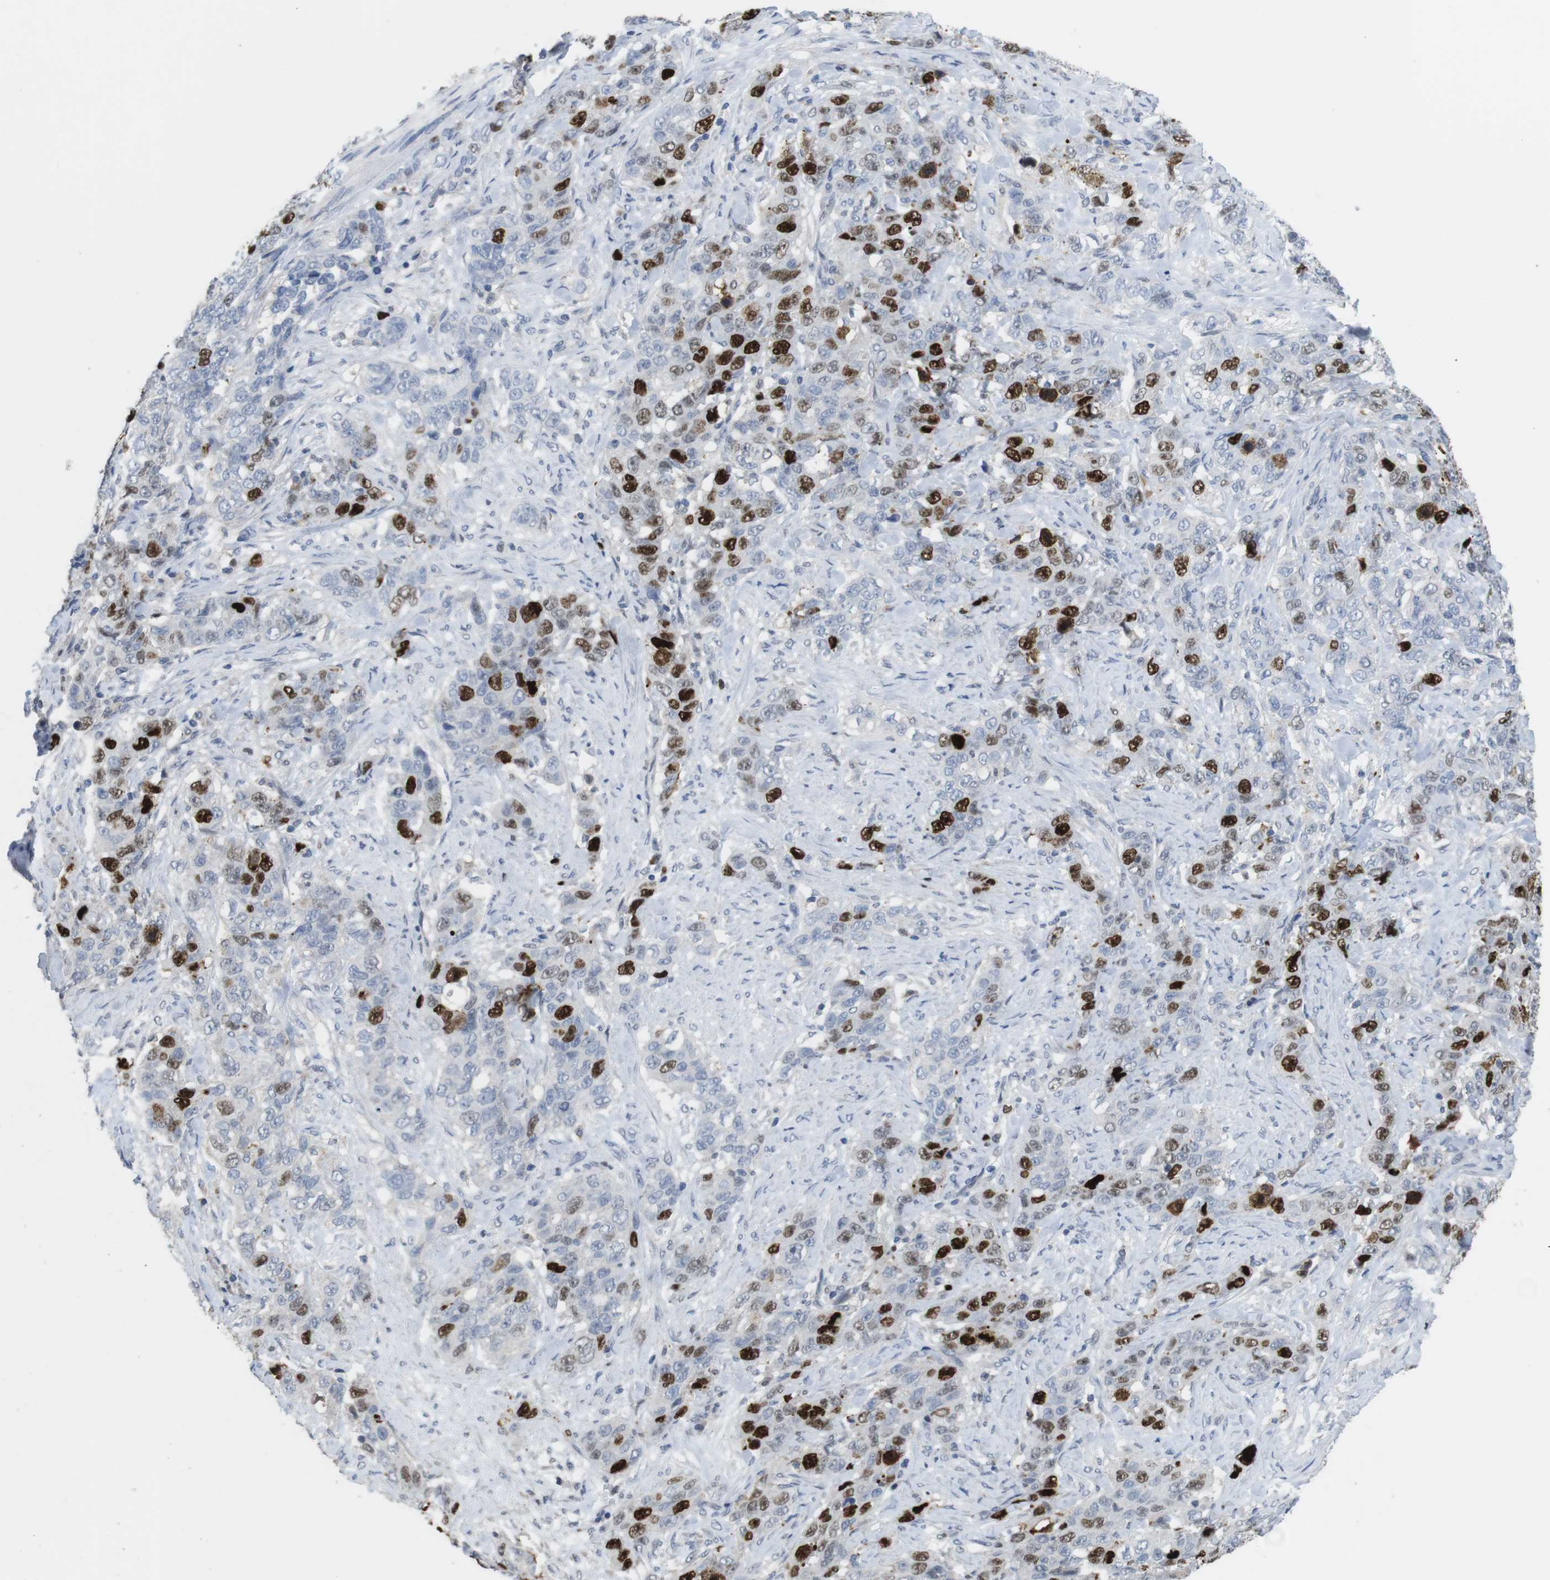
{"staining": {"intensity": "strong", "quantity": "25%-75%", "location": "nuclear"}, "tissue": "stomach cancer", "cell_type": "Tumor cells", "image_type": "cancer", "snomed": [{"axis": "morphology", "description": "Adenocarcinoma, NOS"}, {"axis": "topography", "description": "Stomach"}], "caption": "Immunohistochemical staining of human stomach adenocarcinoma shows strong nuclear protein expression in approximately 25%-75% of tumor cells.", "gene": "KPNA2", "patient": {"sex": "male", "age": 48}}